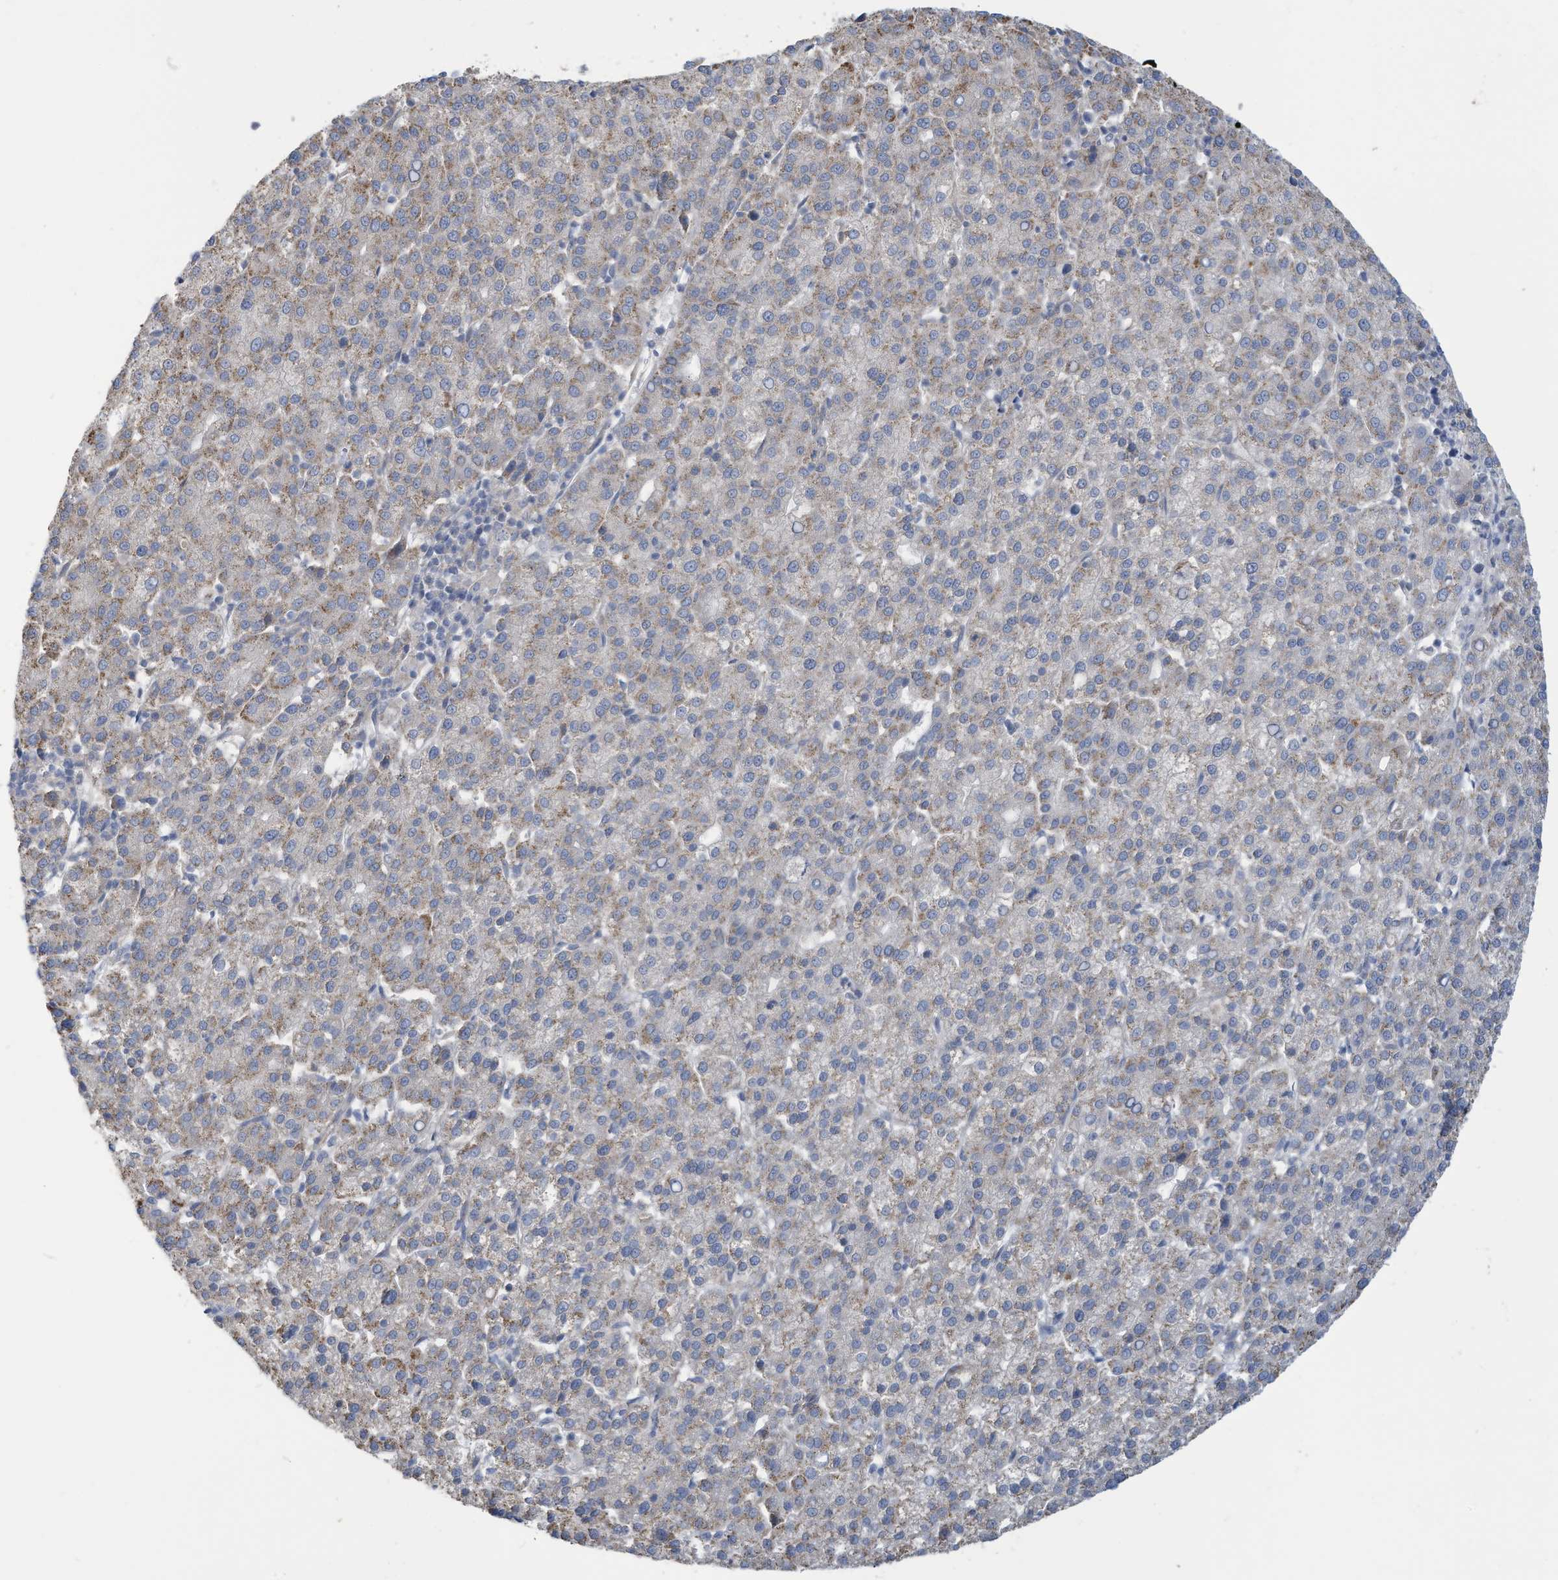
{"staining": {"intensity": "weak", "quantity": "25%-75%", "location": "cytoplasmic/membranous"}, "tissue": "liver cancer", "cell_type": "Tumor cells", "image_type": "cancer", "snomed": [{"axis": "morphology", "description": "Carcinoma, Hepatocellular, NOS"}, {"axis": "topography", "description": "Liver"}], "caption": "A brown stain highlights weak cytoplasmic/membranous positivity of a protein in liver cancer tumor cells.", "gene": "ADAT2", "patient": {"sex": "female", "age": 58}}